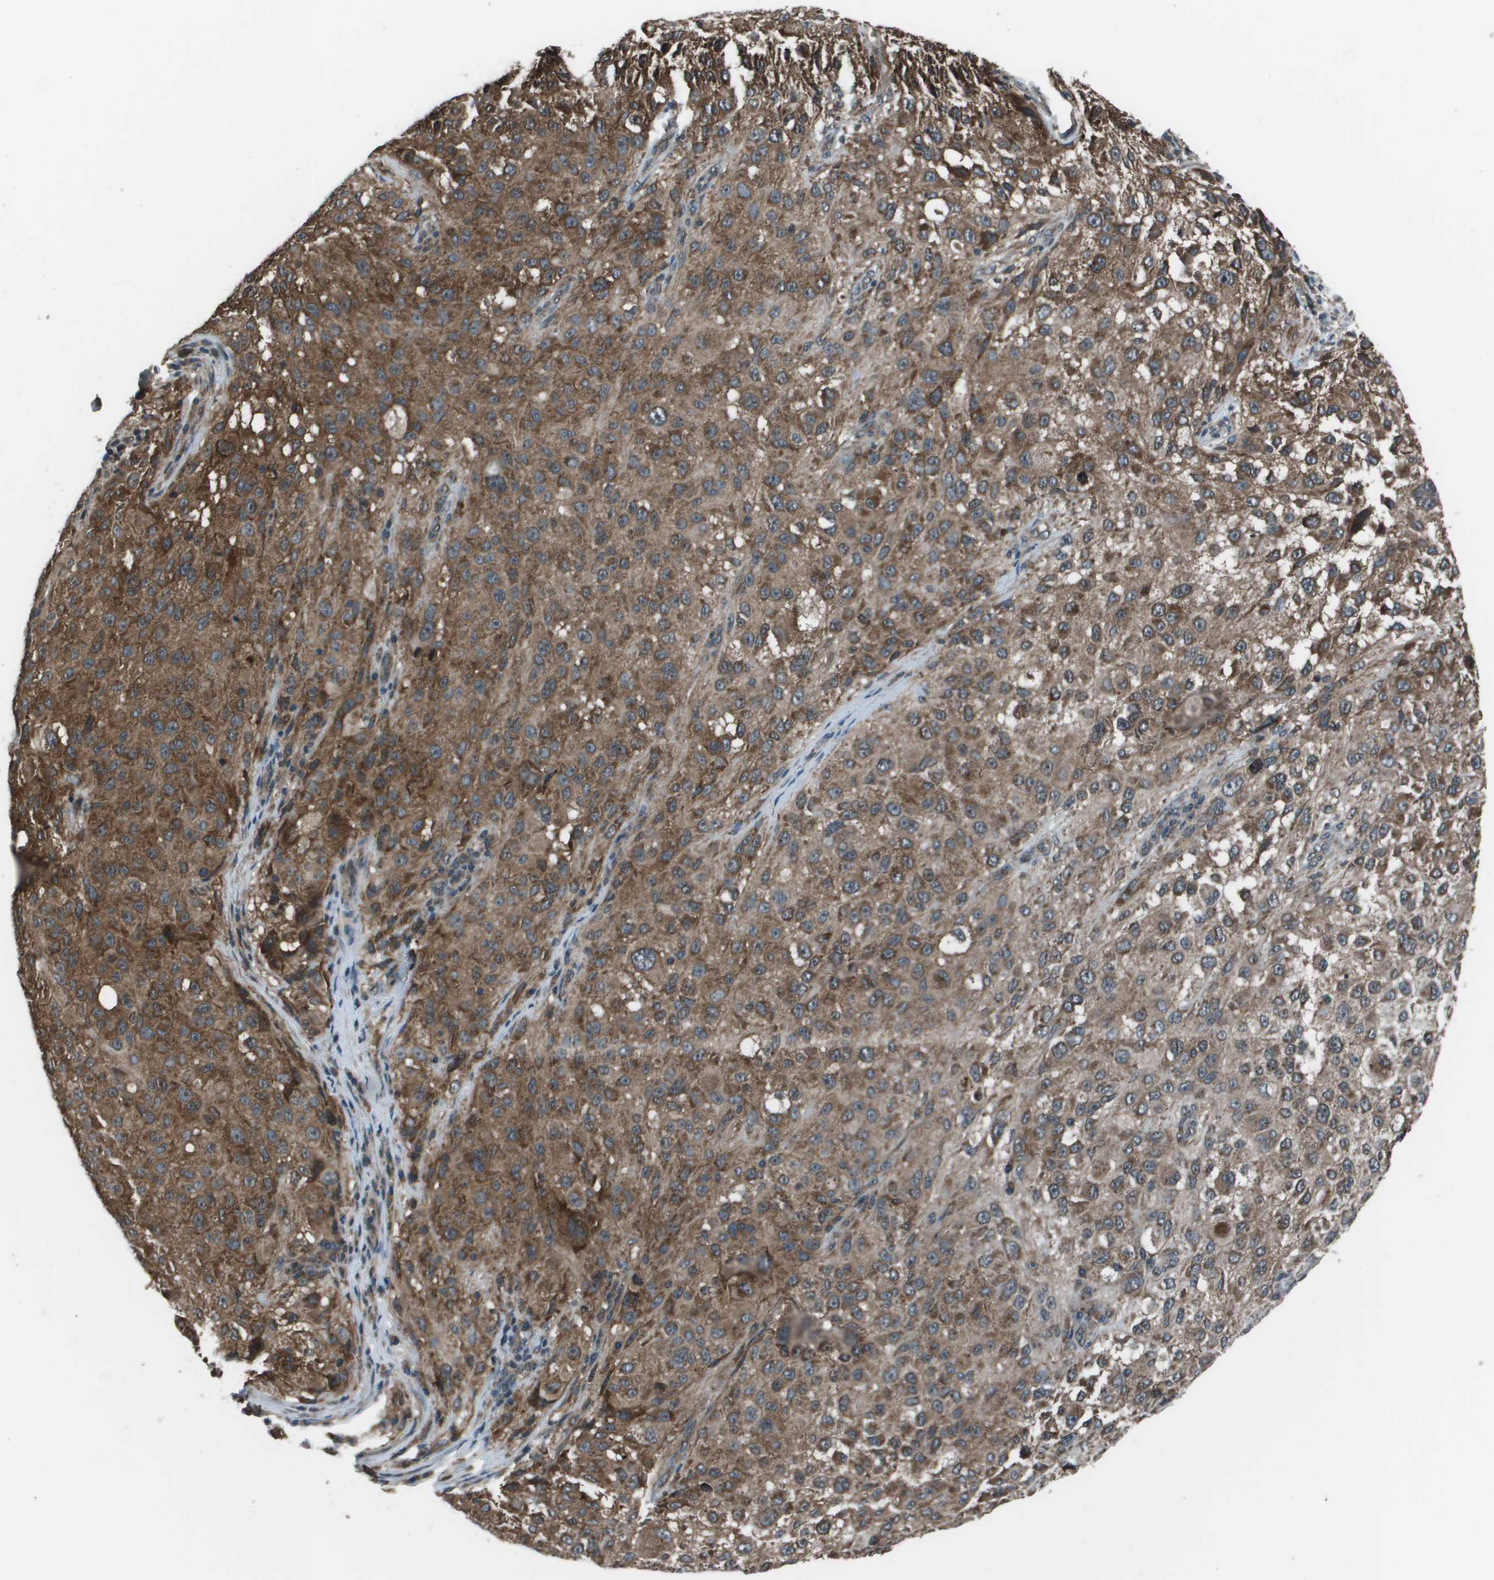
{"staining": {"intensity": "moderate", "quantity": ">75%", "location": "cytoplasmic/membranous"}, "tissue": "melanoma", "cell_type": "Tumor cells", "image_type": "cancer", "snomed": [{"axis": "morphology", "description": "Necrosis, NOS"}, {"axis": "morphology", "description": "Malignant melanoma, NOS"}, {"axis": "topography", "description": "Skin"}], "caption": "Melanoma stained for a protein (brown) shows moderate cytoplasmic/membranous positive positivity in approximately >75% of tumor cells.", "gene": "PPFIA1", "patient": {"sex": "female", "age": 87}}